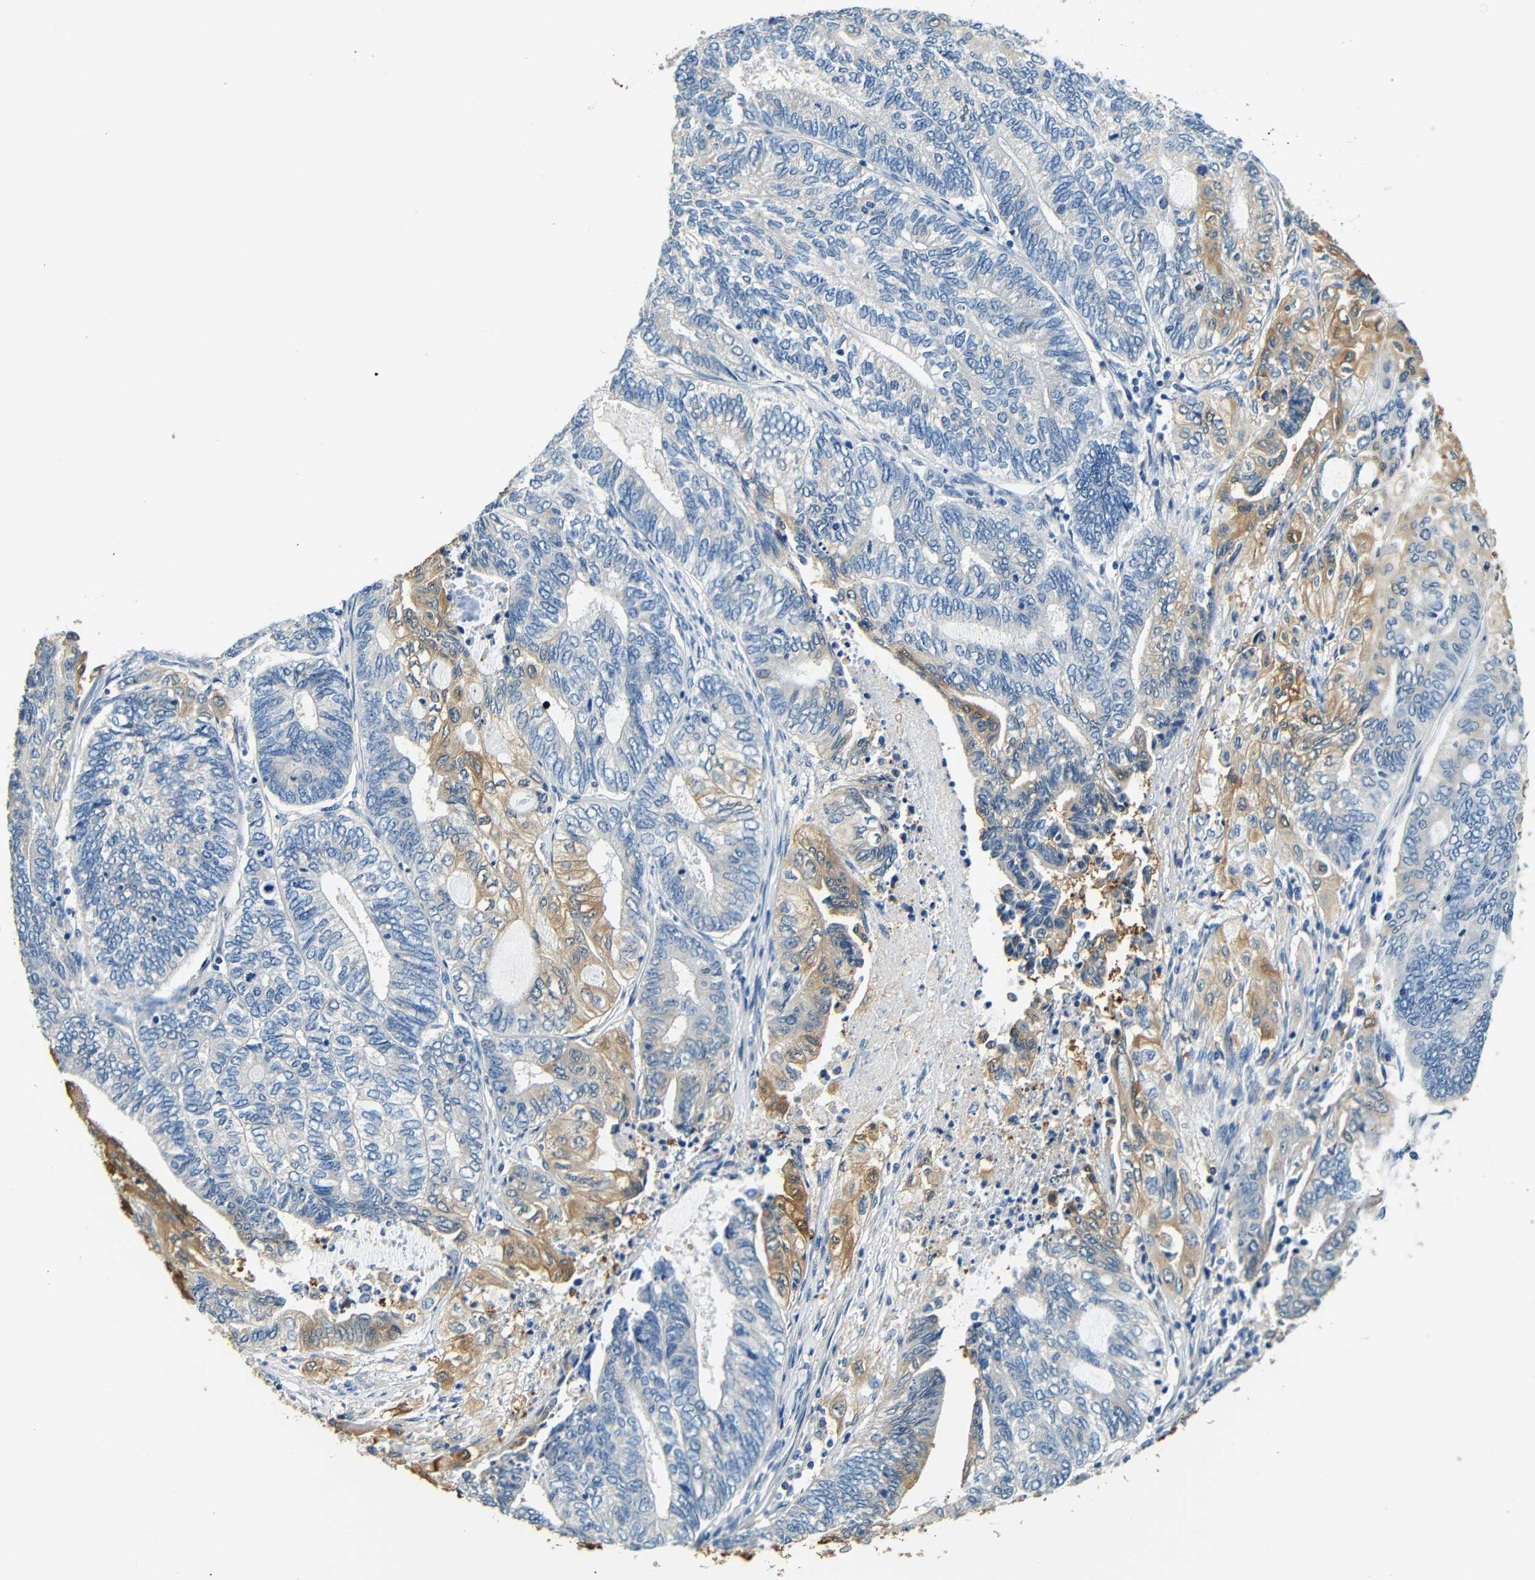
{"staining": {"intensity": "moderate", "quantity": "<25%", "location": "cytoplasmic/membranous"}, "tissue": "endometrial cancer", "cell_type": "Tumor cells", "image_type": "cancer", "snomed": [{"axis": "morphology", "description": "Adenocarcinoma, NOS"}, {"axis": "topography", "description": "Uterus"}, {"axis": "topography", "description": "Endometrium"}], "caption": "A histopathology image of endometrial cancer stained for a protein exhibits moderate cytoplasmic/membranous brown staining in tumor cells.", "gene": "FMO5", "patient": {"sex": "female", "age": 70}}